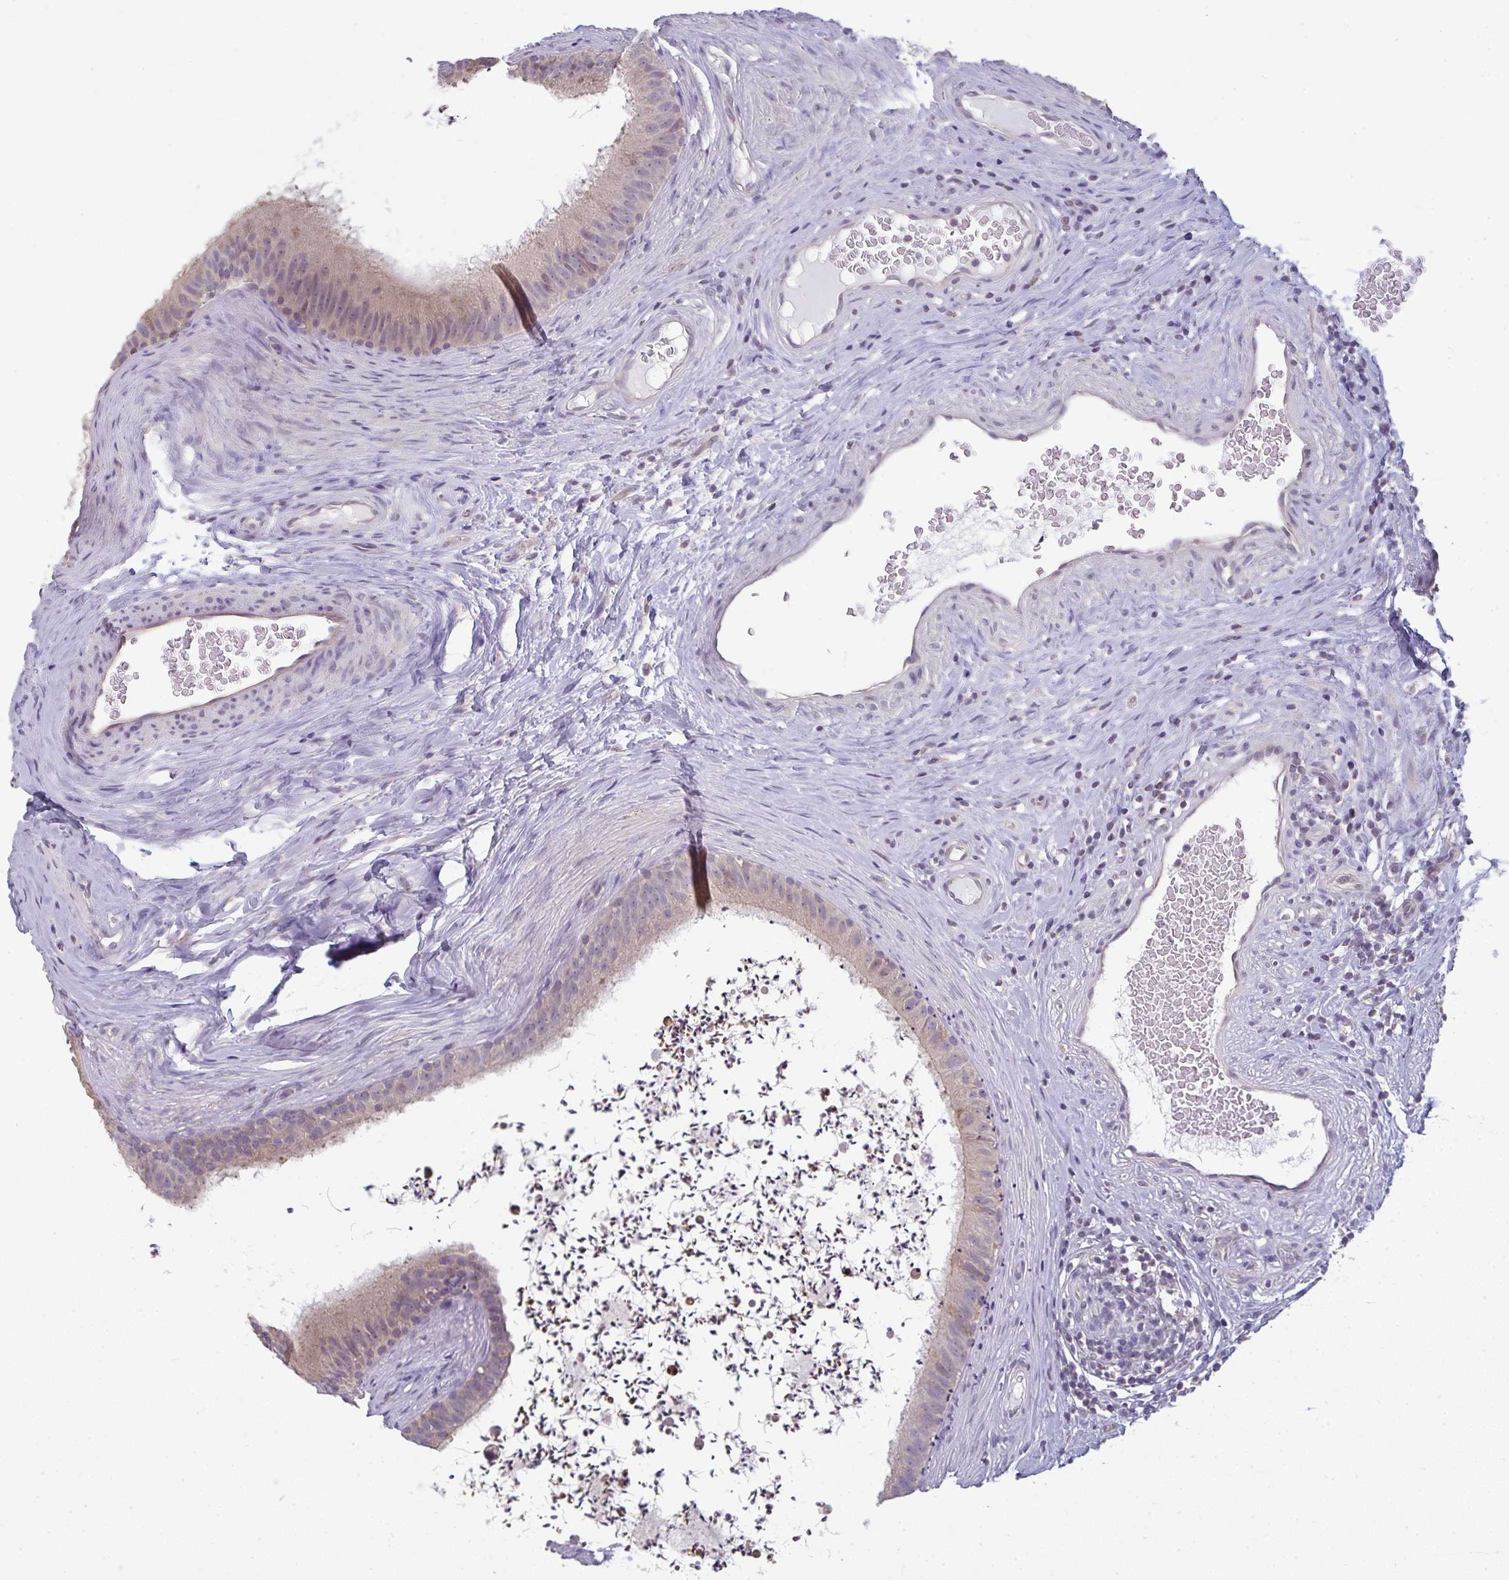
{"staining": {"intensity": "weak", "quantity": "<25%", "location": "cytoplasmic/membranous"}, "tissue": "epididymis", "cell_type": "Glandular cells", "image_type": "normal", "snomed": [{"axis": "morphology", "description": "Normal tissue, NOS"}, {"axis": "topography", "description": "Testis"}, {"axis": "topography", "description": "Epididymis"}], "caption": "High power microscopy micrograph of an immunohistochemistry photomicrograph of unremarkable epididymis, revealing no significant positivity in glandular cells.", "gene": "CXCR1", "patient": {"sex": "male", "age": 41}}